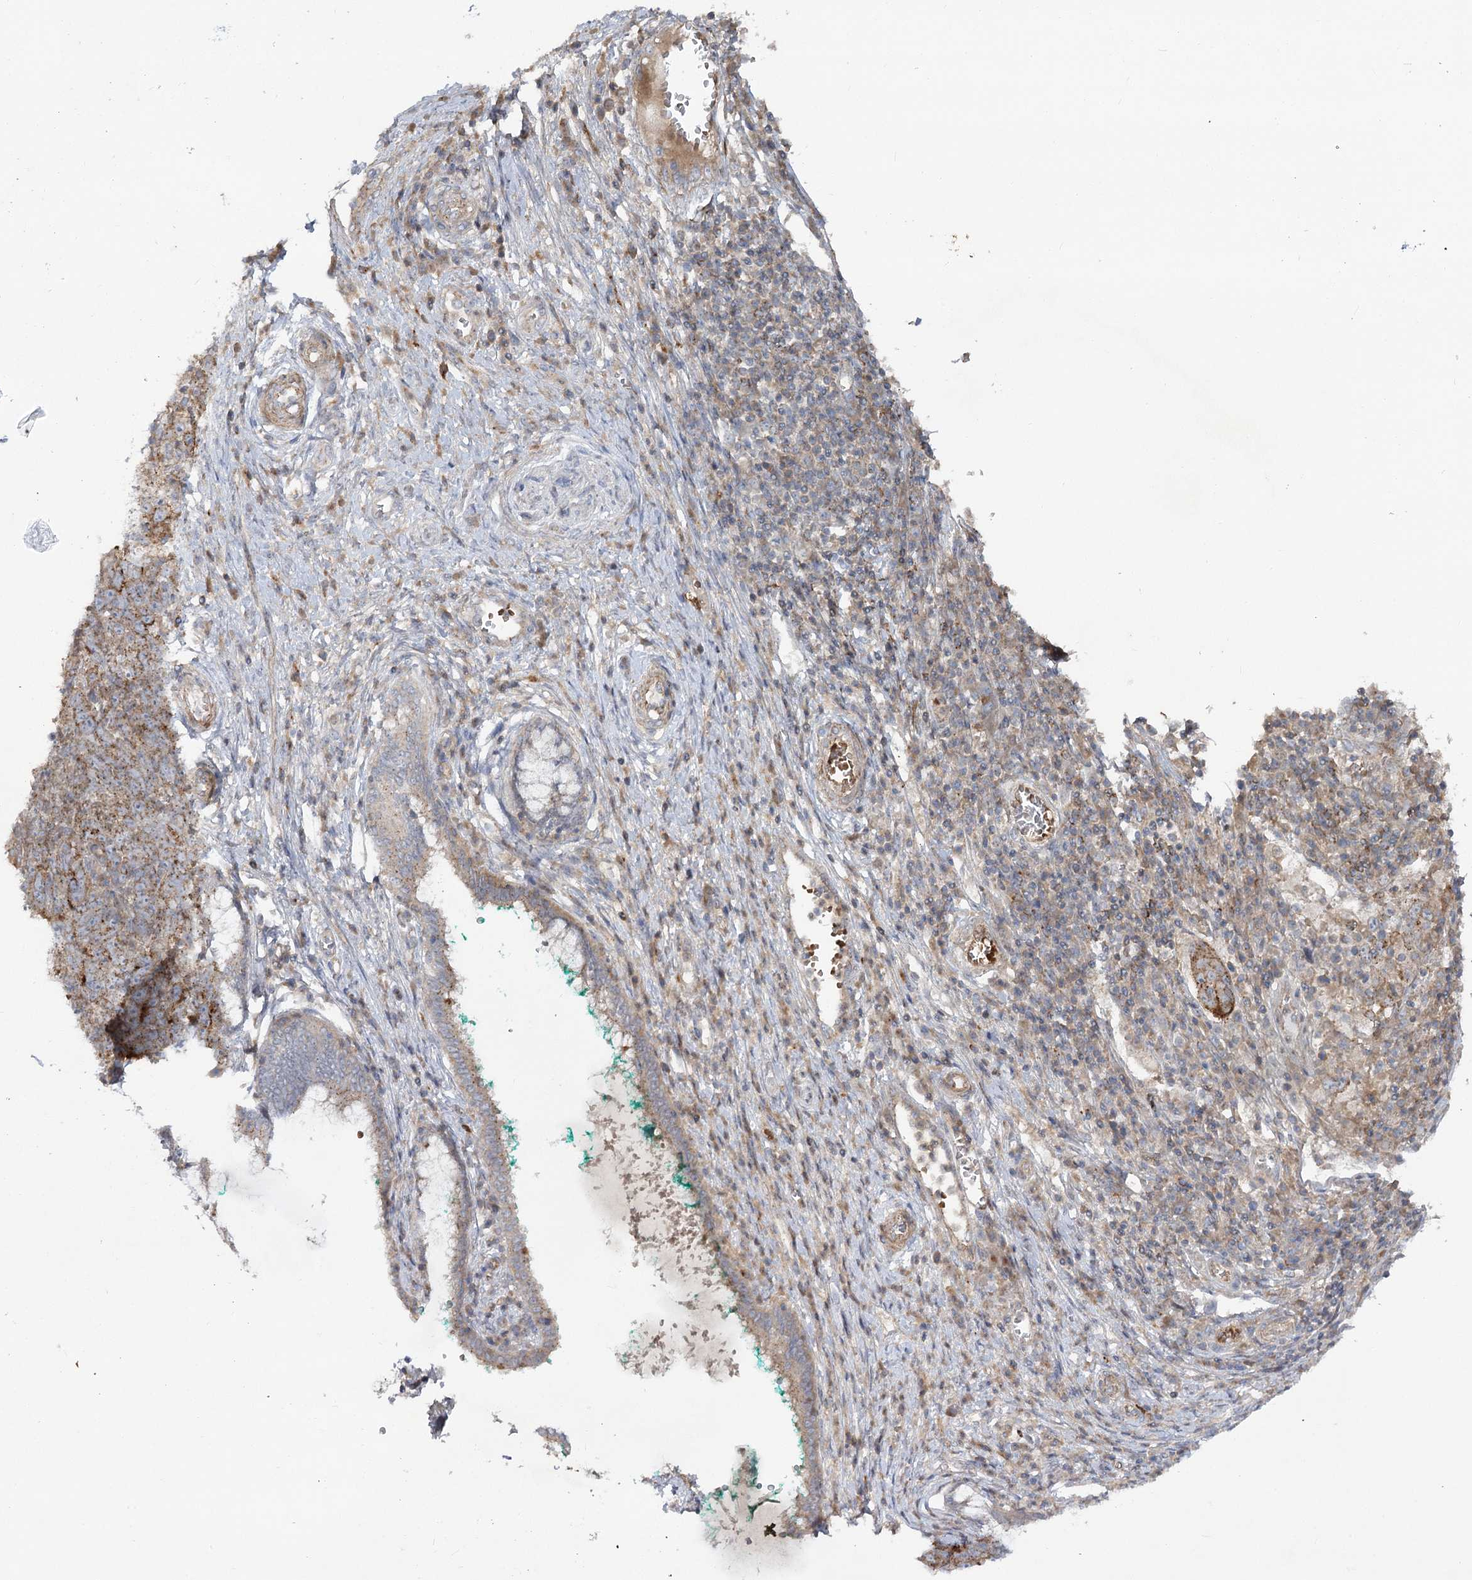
{"staining": {"intensity": "weak", "quantity": "<25%", "location": "cytoplasmic/membranous"}, "tissue": "cervix", "cell_type": "Glandular cells", "image_type": "normal", "snomed": [{"axis": "morphology", "description": "Normal tissue, NOS"}, {"axis": "morphology", "description": "Adenocarcinoma, NOS"}, {"axis": "topography", "description": "Cervix"}], "caption": "Immunohistochemistry (IHC) histopathology image of benign cervix stained for a protein (brown), which demonstrates no expression in glandular cells.", "gene": "KIAA0825", "patient": {"sex": "female", "age": 29}}